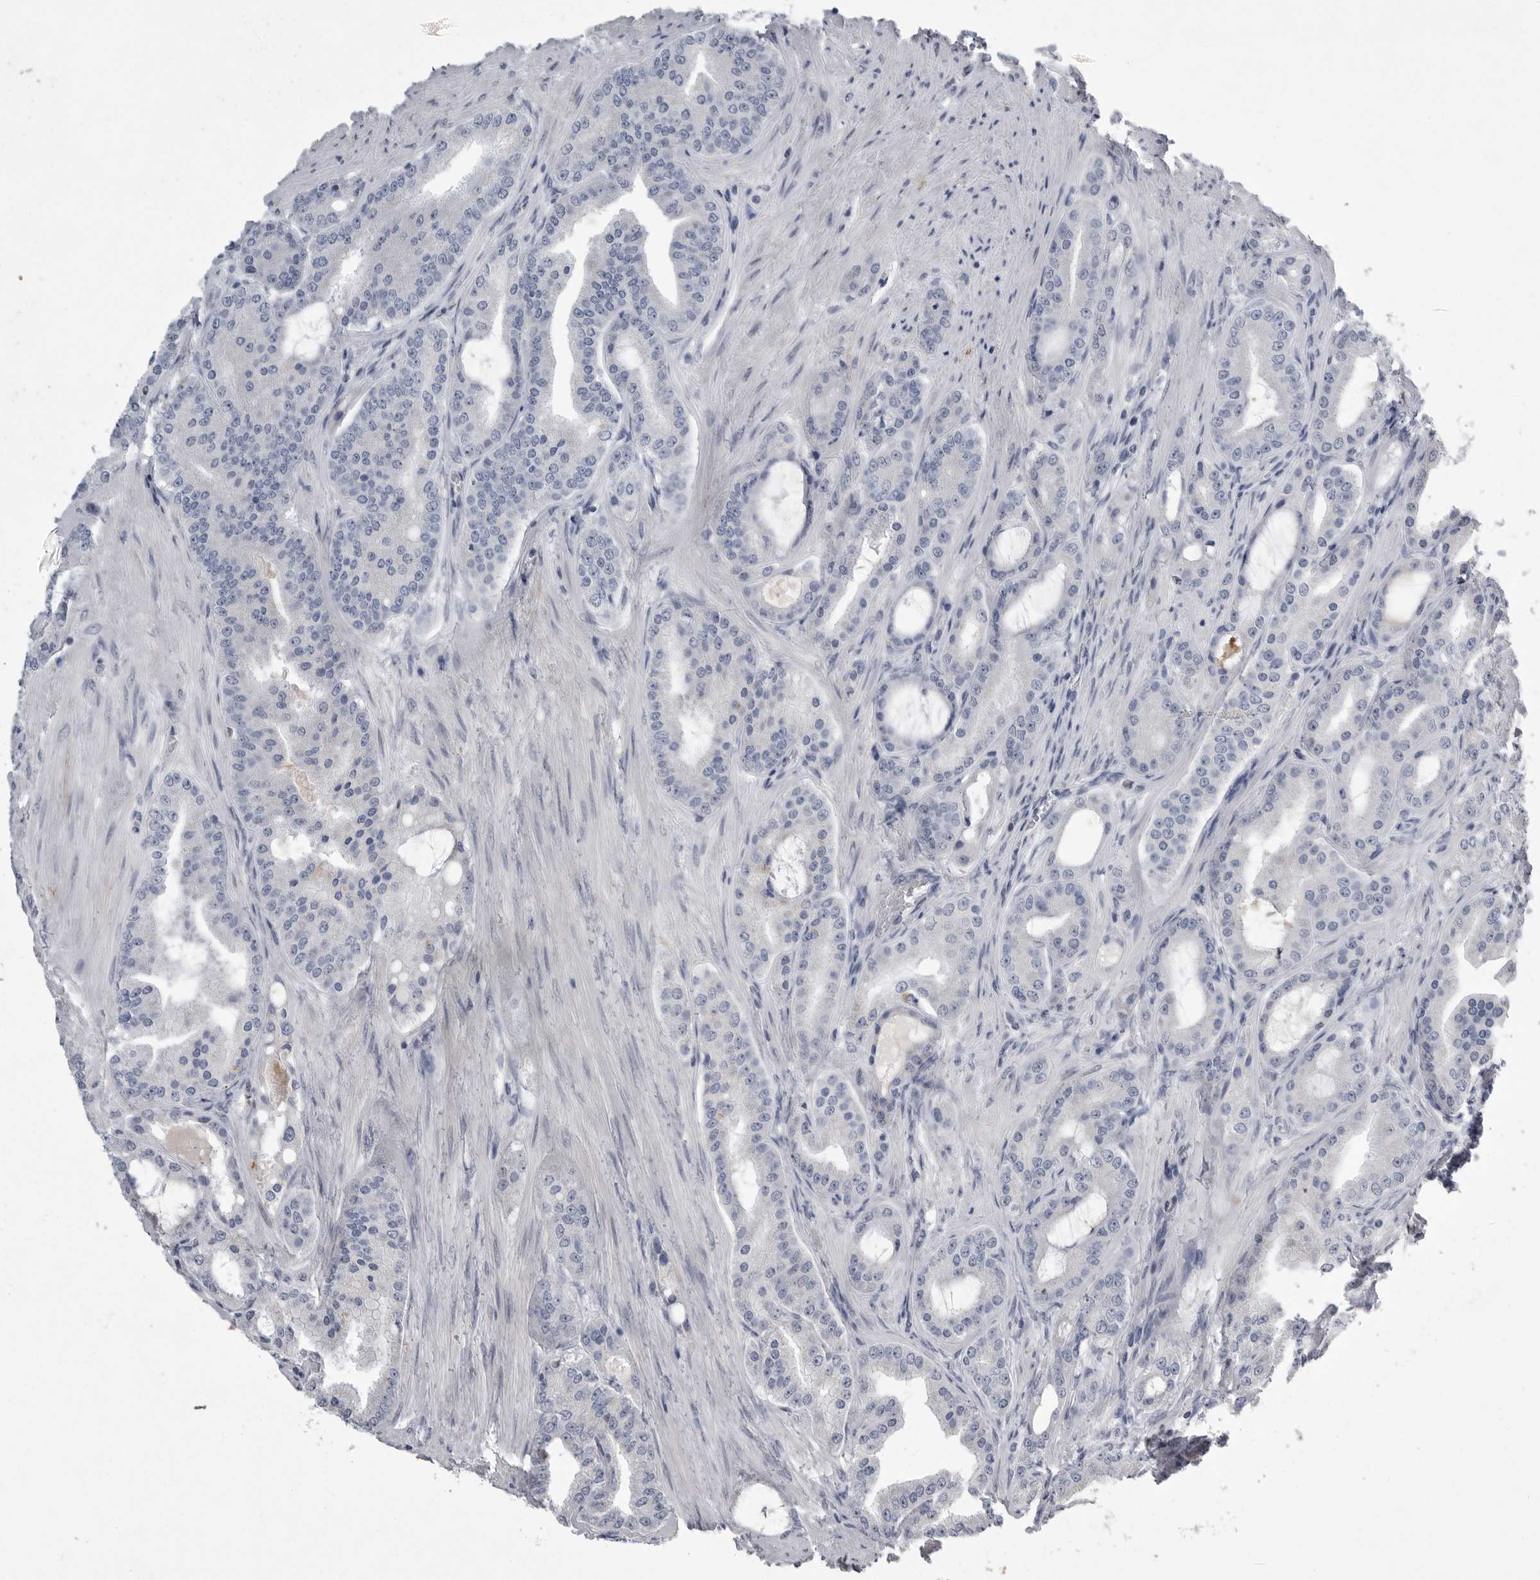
{"staining": {"intensity": "negative", "quantity": "none", "location": "none"}, "tissue": "prostate cancer", "cell_type": "Tumor cells", "image_type": "cancer", "snomed": [{"axis": "morphology", "description": "Adenocarcinoma, High grade"}, {"axis": "topography", "description": "Prostate"}], "caption": "The immunohistochemistry photomicrograph has no significant staining in tumor cells of prostate high-grade adenocarcinoma tissue.", "gene": "CRP", "patient": {"sex": "male", "age": 60}}